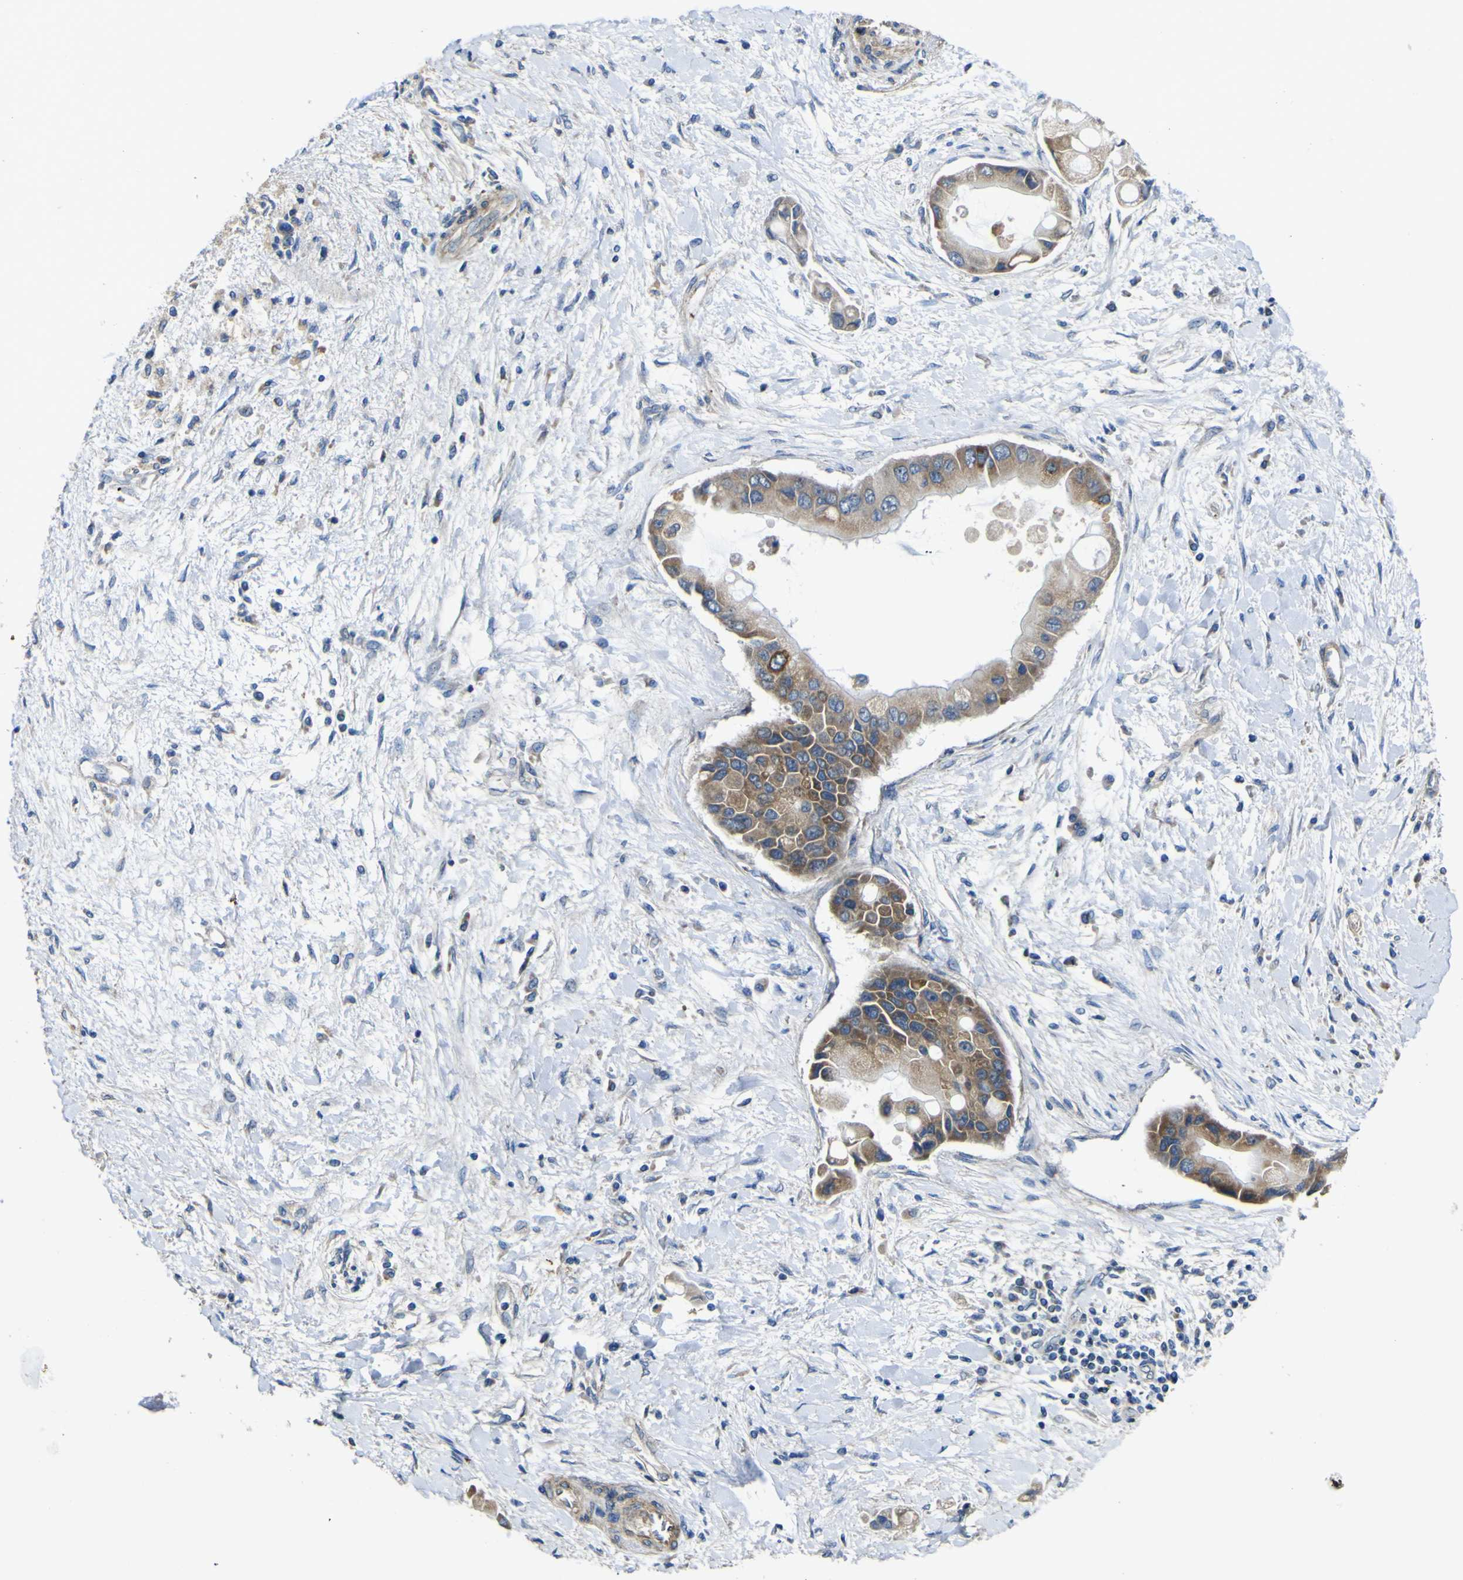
{"staining": {"intensity": "moderate", "quantity": ">75%", "location": "cytoplasmic/membranous"}, "tissue": "liver cancer", "cell_type": "Tumor cells", "image_type": "cancer", "snomed": [{"axis": "morphology", "description": "Cholangiocarcinoma"}, {"axis": "topography", "description": "Liver"}], "caption": "Protein expression analysis of cholangiocarcinoma (liver) shows moderate cytoplasmic/membranous expression in about >75% of tumor cells.", "gene": "ALDH18A1", "patient": {"sex": "male", "age": 50}}